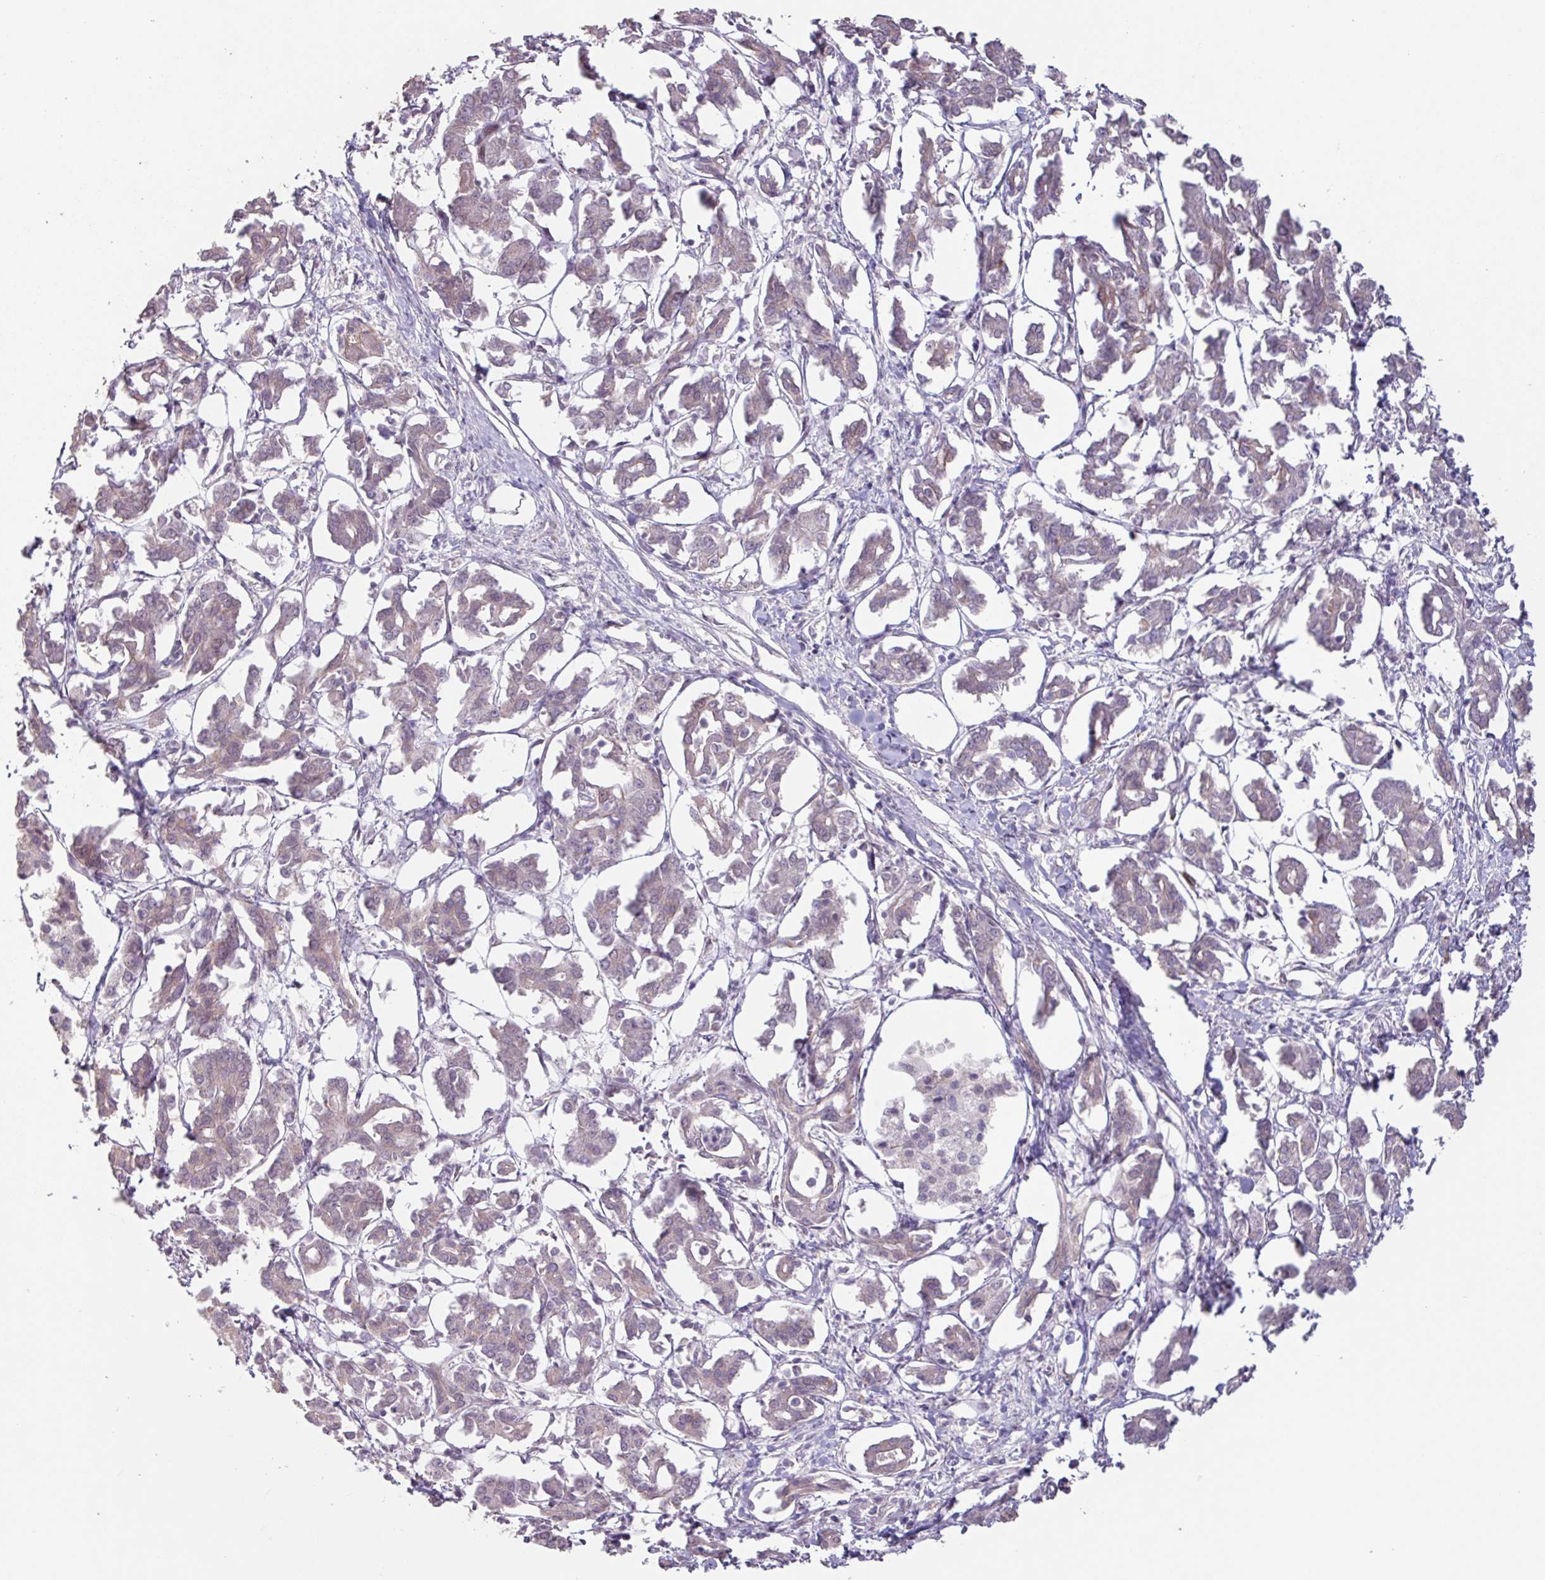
{"staining": {"intensity": "negative", "quantity": "none", "location": "none"}, "tissue": "pancreatic cancer", "cell_type": "Tumor cells", "image_type": "cancer", "snomed": [{"axis": "morphology", "description": "Adenocarcinoma, NOS"}, {"axis": "topography", "description": "Pancreas"}], "caption": "Adenocarcinoma (pancreatic) stained for a protein using IHC demonstrates no staining tumor cells.", "gene": "TMEM88", "patient": {"sex": "male", "age": 61}}